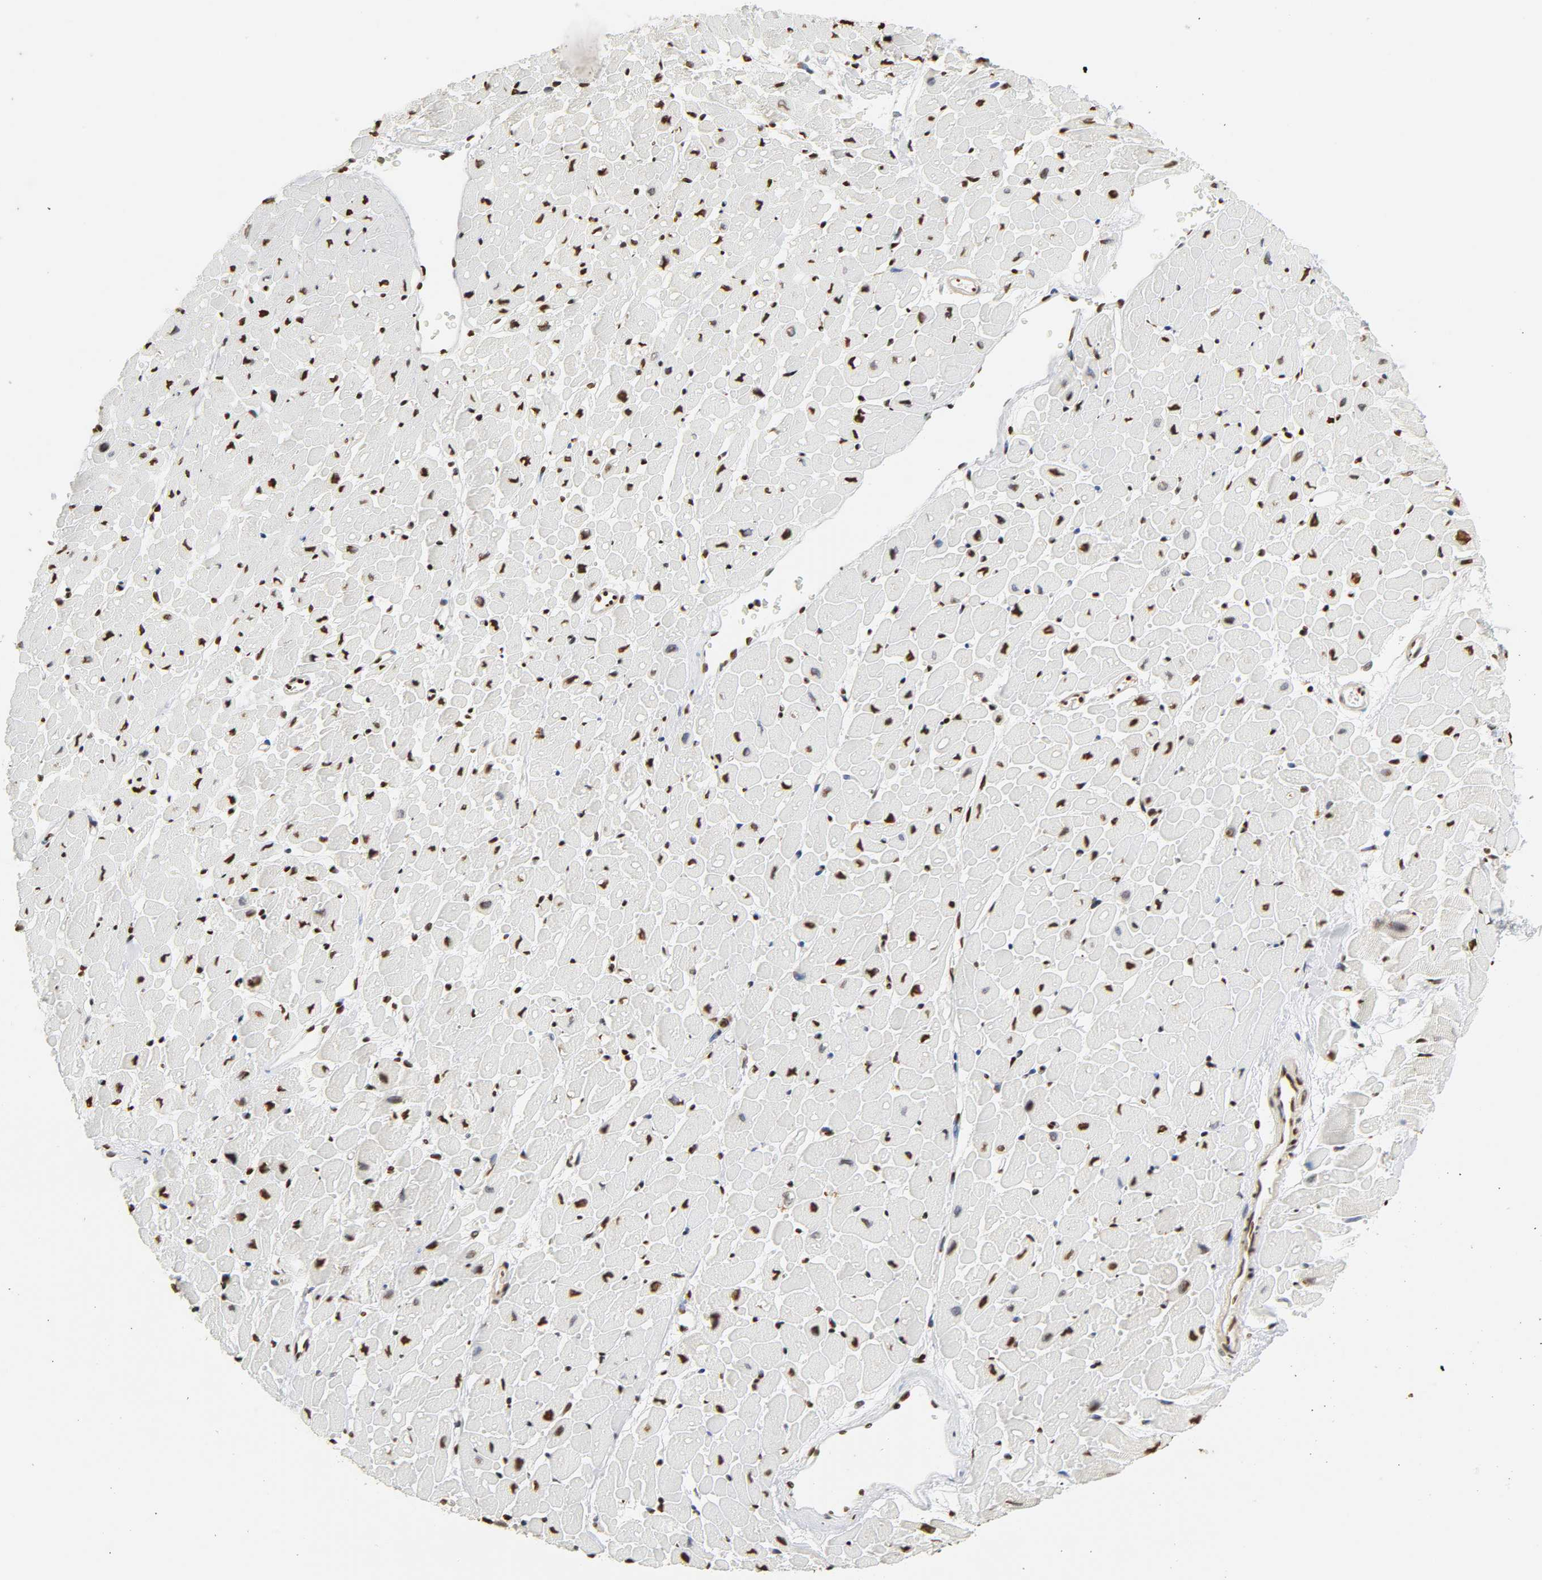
{"staining": {"intensity": "strong", "quantity": ">75%", "location": "nuclear"}, "tissue": "heart muscle", "cell_type": "Cardiomyocytes", "image_type": "normal", "snomed": [{"axis": "morphology", "description": "Normal tissue, NOS"}, {"axis": "topography", "description": "Heart"}], "caption": "A histopathology image of human heart muscle stained for a protein exhibits strong nuclear brown staining in cardiomyocytes.", "gene": "HNRNPC", "patient": {"sex": "male", "age": 45}}